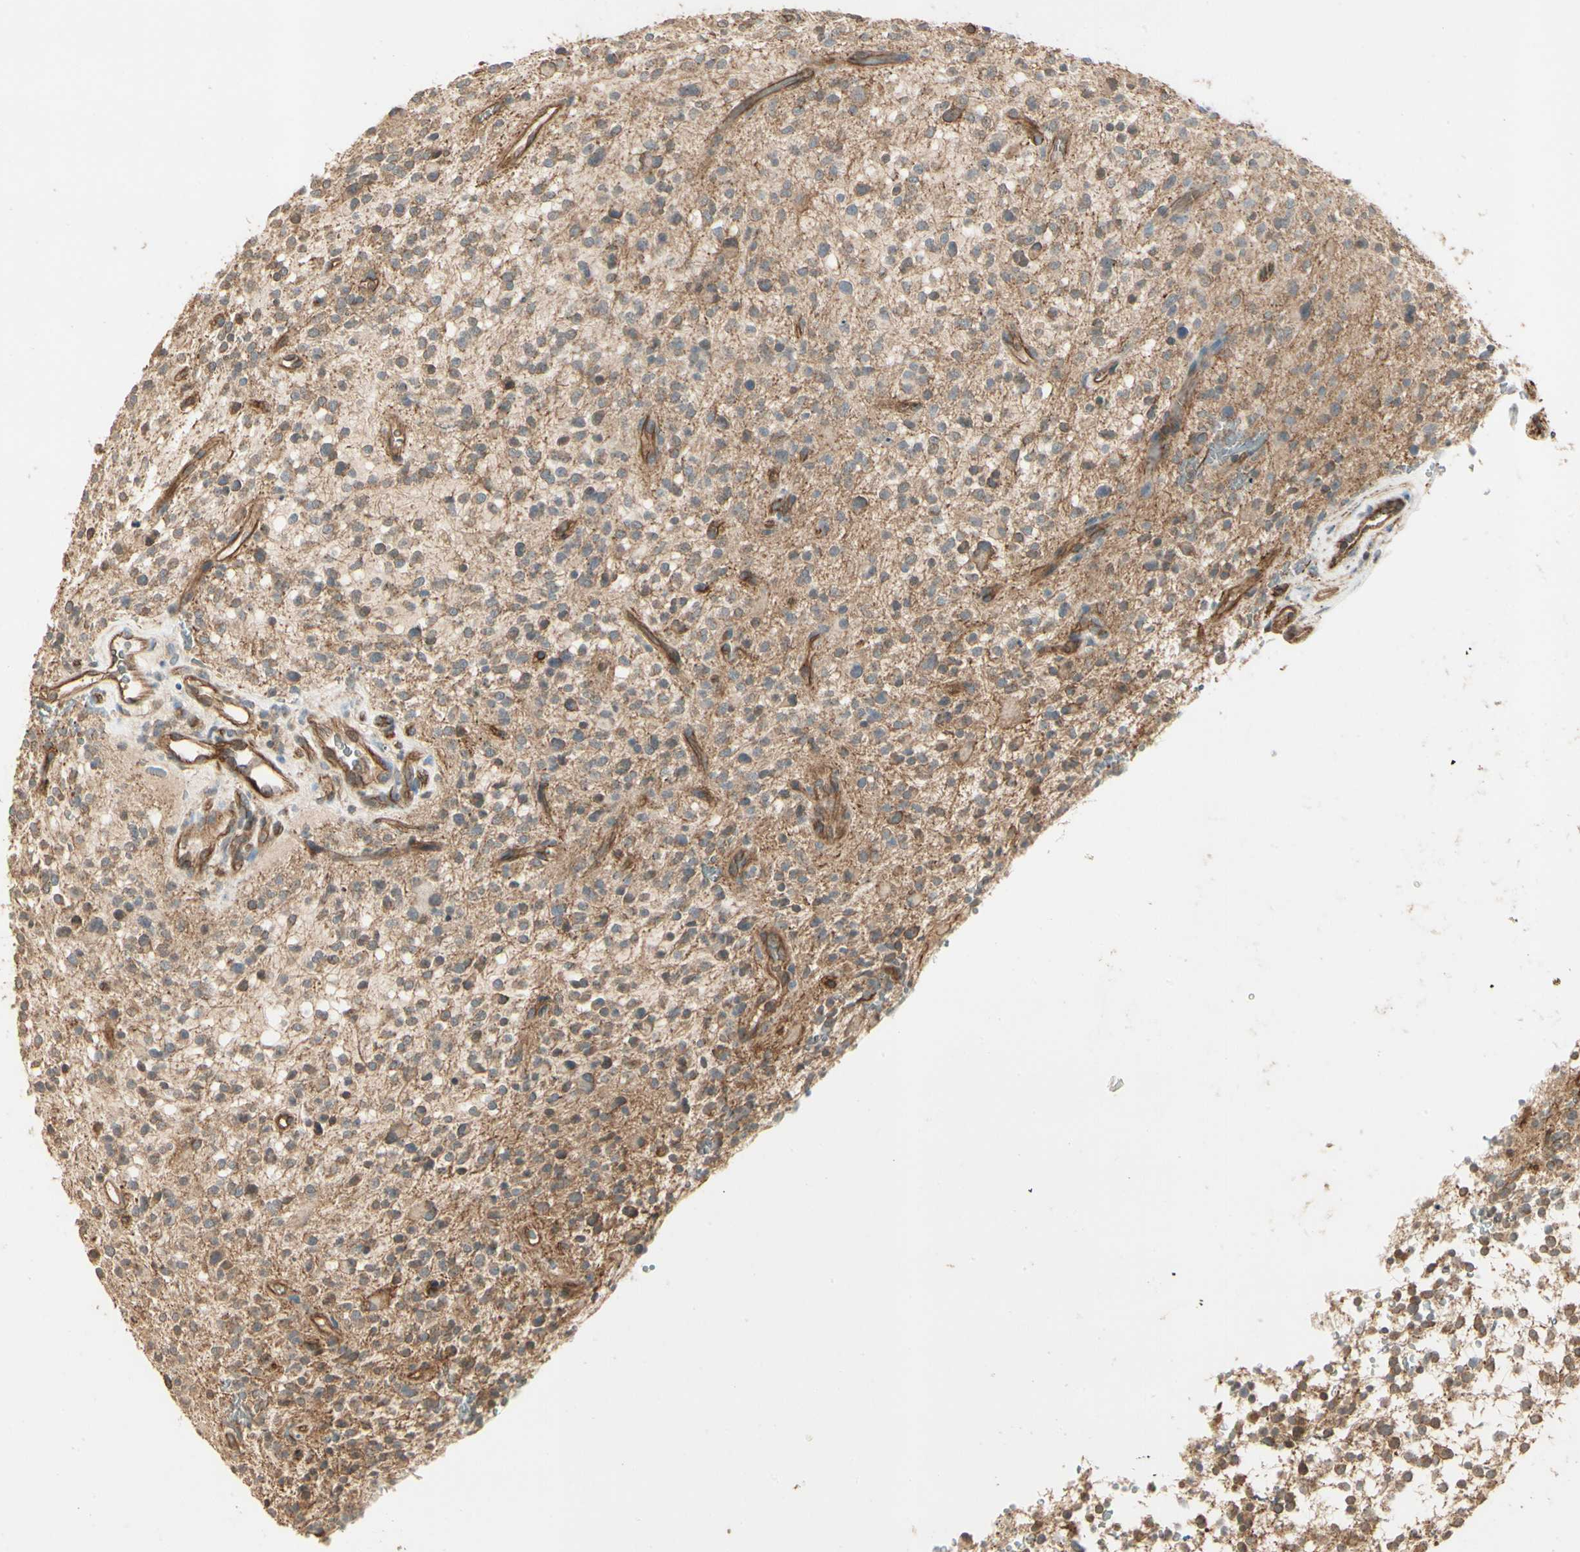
{"staining": {"intensity": "negative", "quantity": "none", "location": "none"}, "tissue": "glioma", "cell_type": "Tumor cells", "image_type": "cancer", "snomed": [{"axis": "morphology", "description": "Glioma, malignant, High grade"}, {"axis": "topography", "description": "Brain"}], "caption": "Tumor cells show no significant positivity in malignant high-grade glioma.", "gene": "RNF180", "patient": {"sex": "male", "age": 48}}